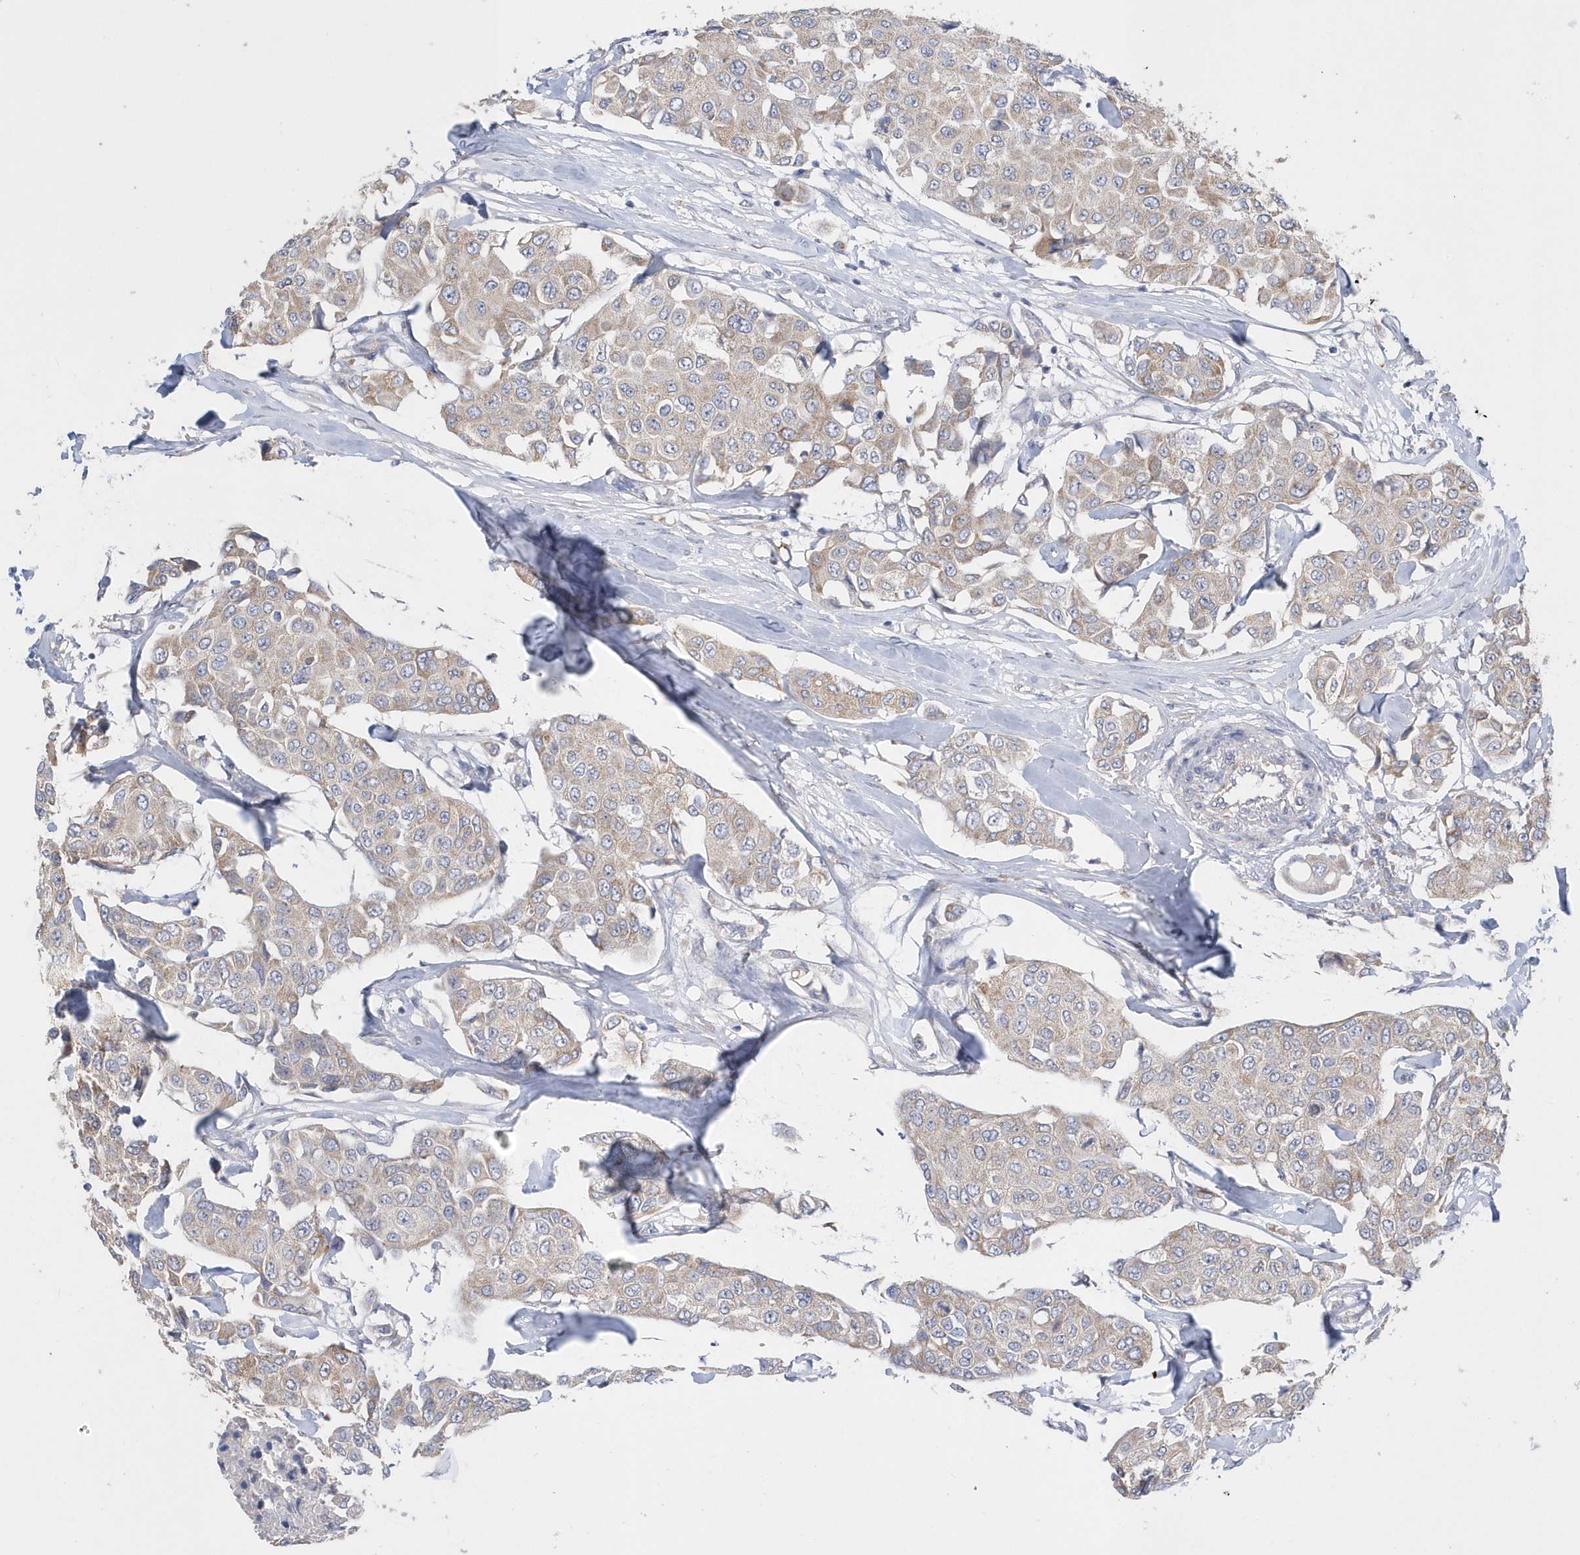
{"staining": {"intensity": "weak", "quantity": "25%-75%", "location": "cytoplasmic/membranous"}, "tissue": "breast cancer", "cell_type": "Tumor cells", "image_type": "cancer", "snomed": [{"axis": "morphology", "description": "Duct carcinoma"}, {"axis": "topography", "description": "Breast"}], "caption": "A micrograph showing weak cytoplasmic/membranous staining in about 25%-75% of tumor cells in infiltrating ductal carcinoma (breast), as visualized by brown immunohistochemical staining.", "gene": "SPATA5", "patient": {"sex": "female", "age": 80}}